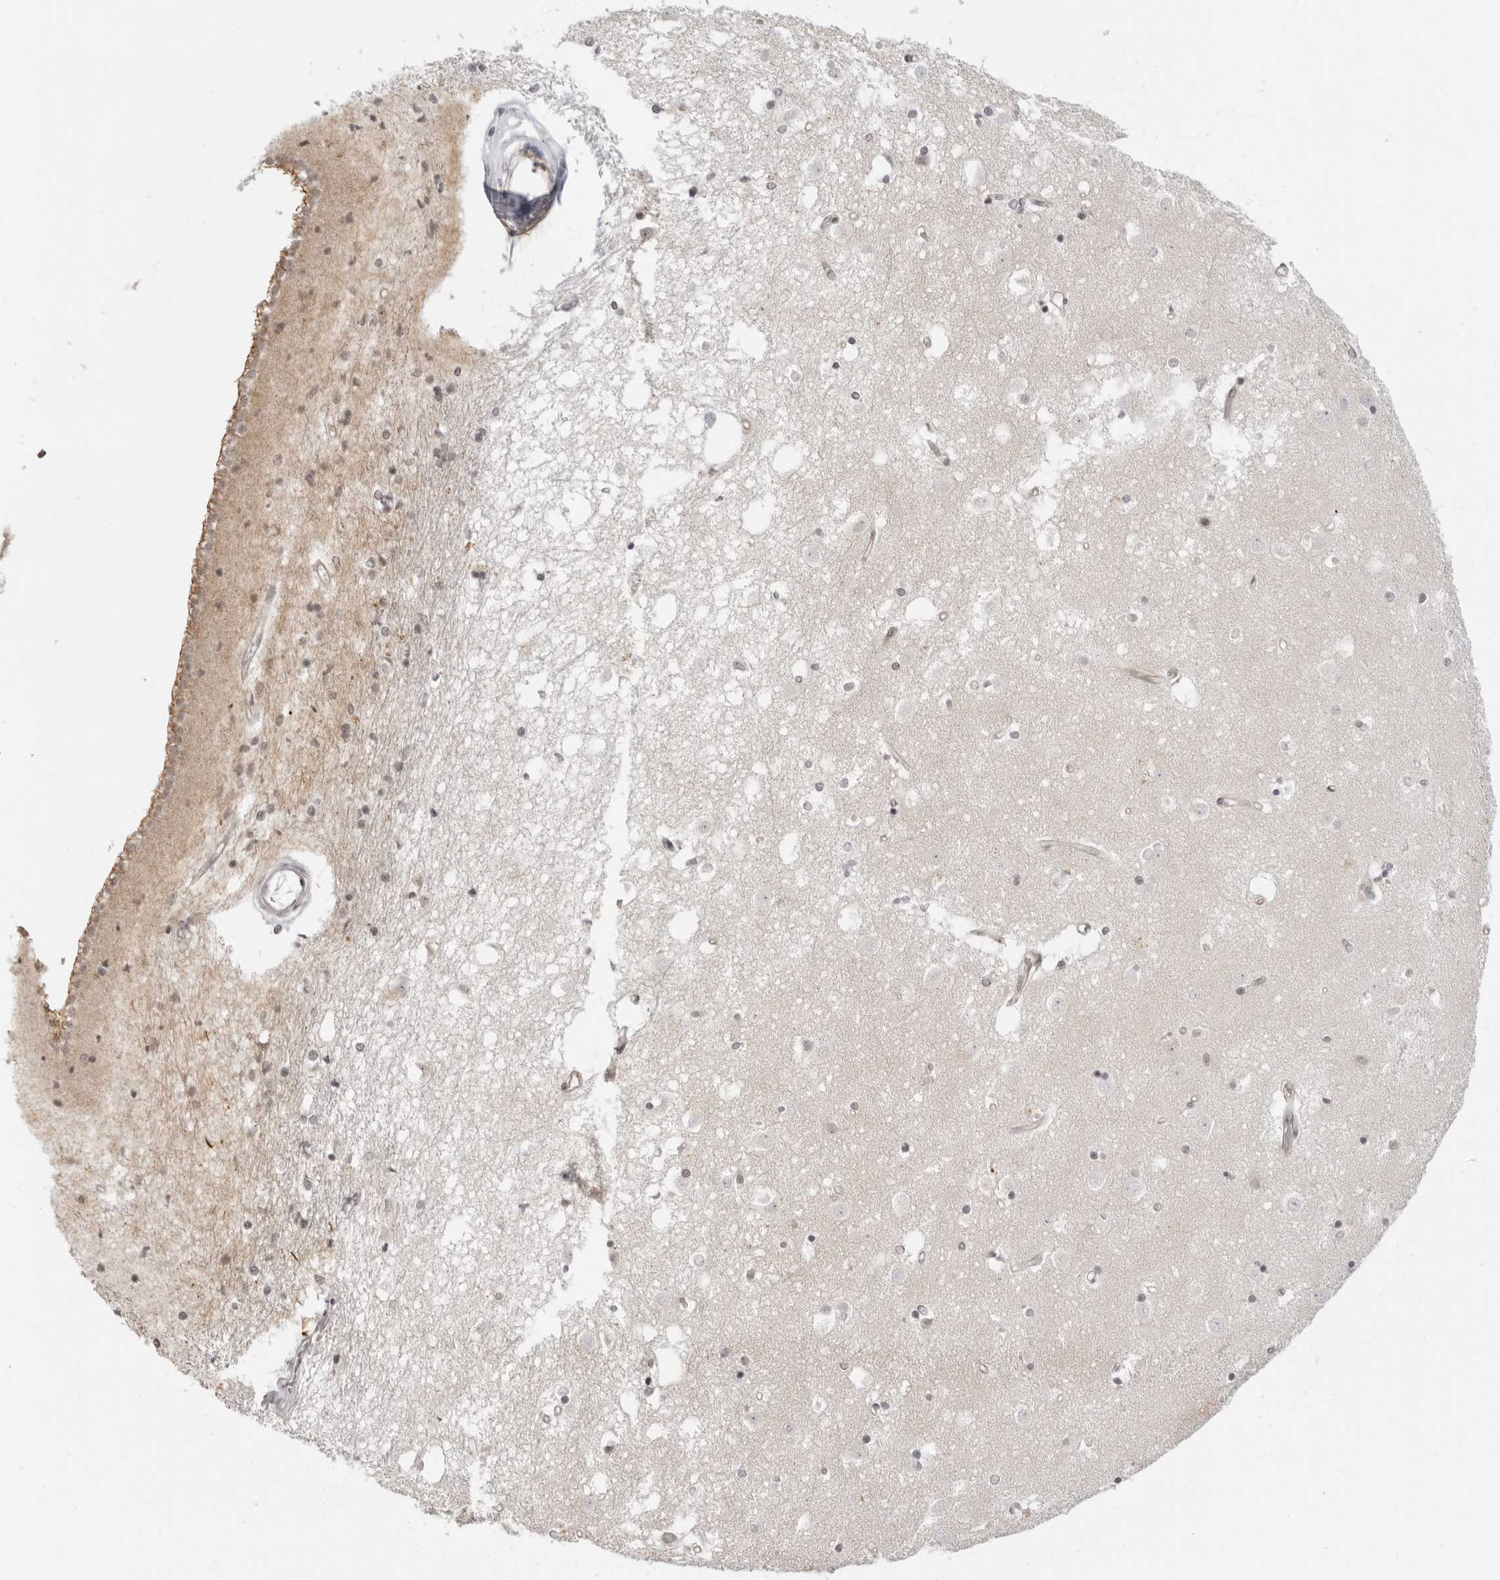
{"staining": {"intensity": "moderate", "quantity": "<25%", "location": "cytoplasmic/membranous"}, "tissue": "caudate", "cell_type": "Glial cells", "image_type": "normal", "snomed": [{"axis": "morphology", "description": "Normal tissue, NOS"}, {"axis": "topography", "description": "Lateral ventricle wall"}], "caption": "Caudate stained with DAB immunohistochemistry (IHC) demonstrates low levels of moderate cytoplasmic/membranous staining in approximately <25% of glial cells.", "gene": "TRAPPC3", "patient": {"sex": "male", "age": 45}}